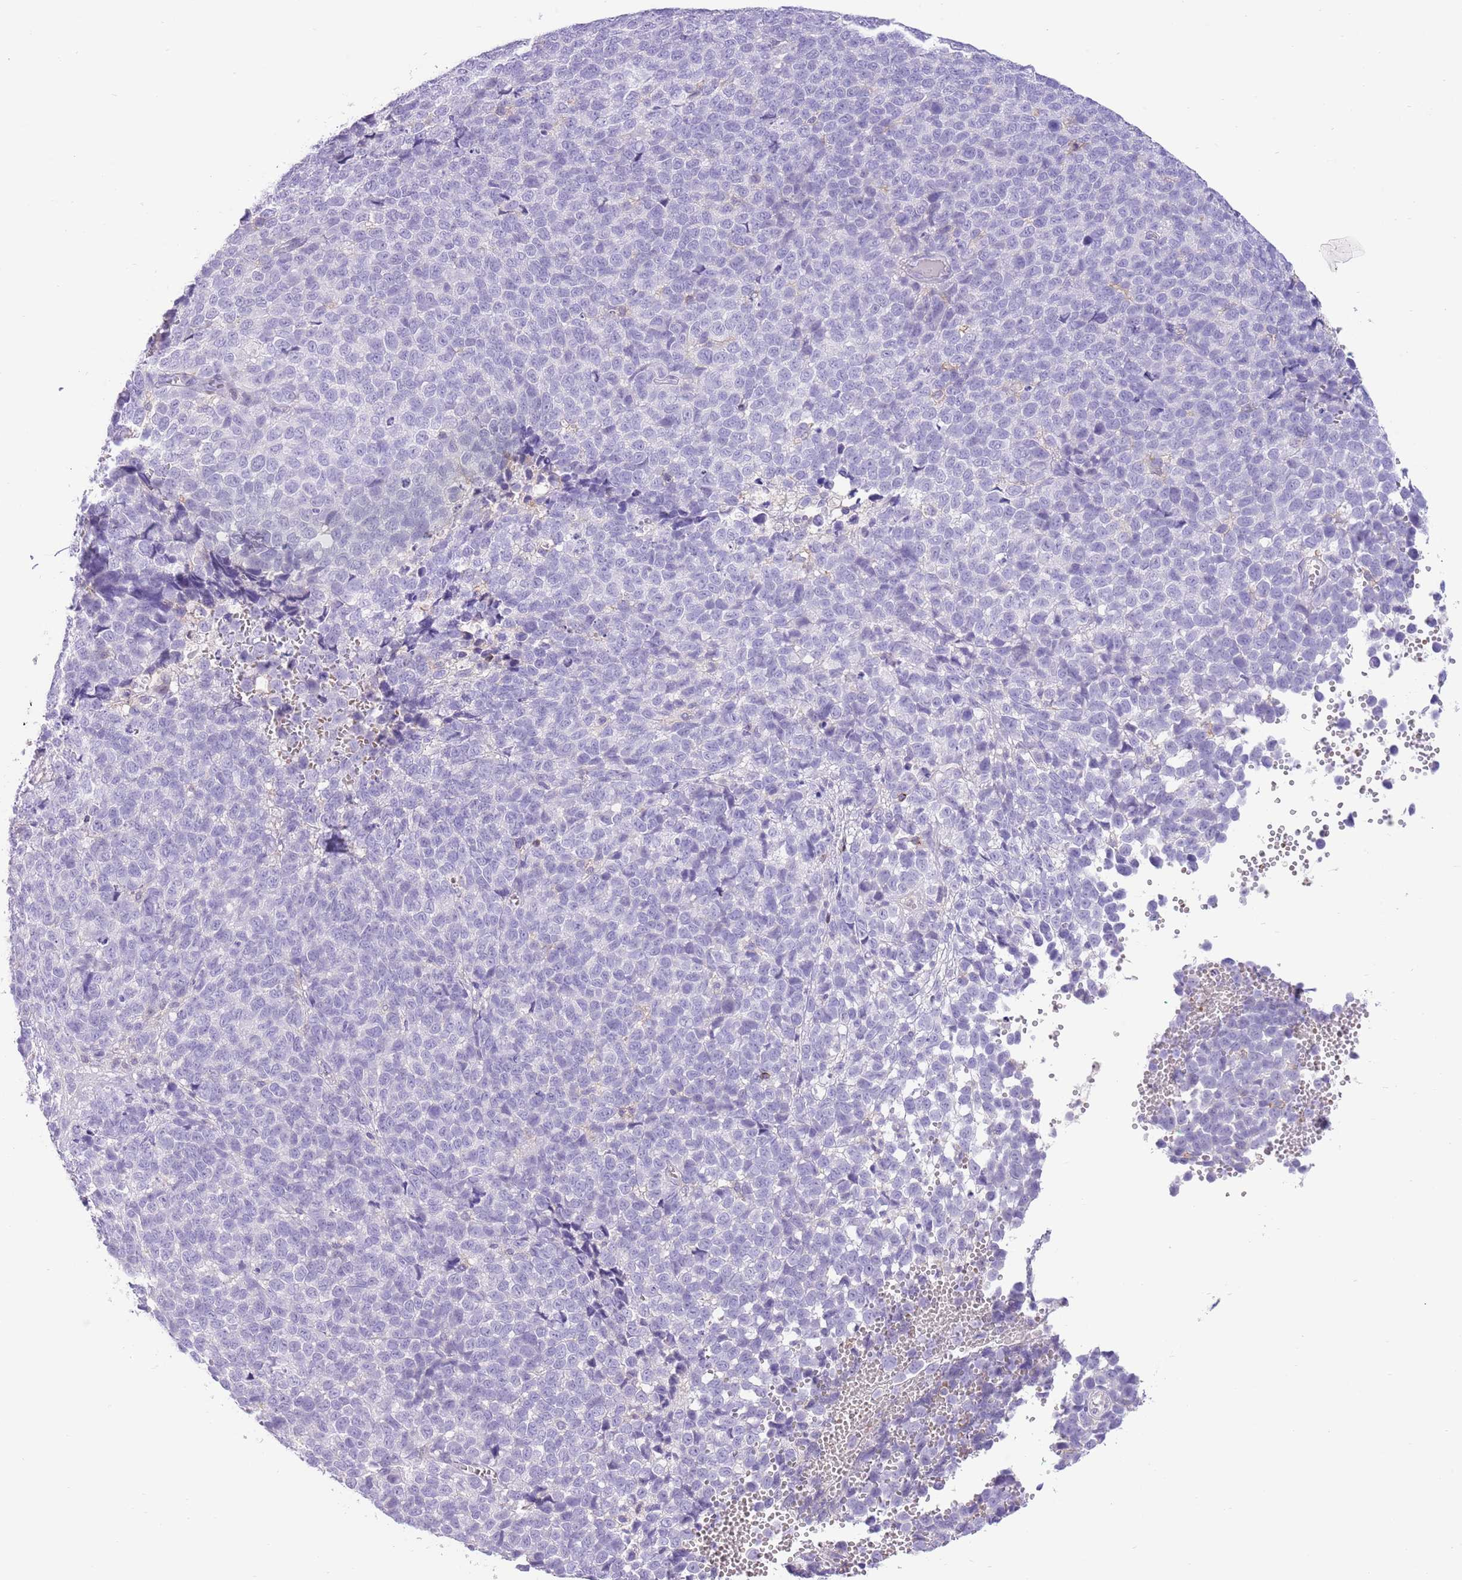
{"staining": {"intensity": "negative", "quantity": "none", "location": "none"}, "tissue": "melanoma", "cell_type": "Tumor cells", "image_type": "cancer", "snomed": [{"axis": "morphology", "description": "Malignant melanoma, NOS"}, {"axis": "topography", "description": "Nose, NOS"}], "caption": "An image of human melanoma is negative for staining in tumor cells. (DAB IHC with hematoxylin counter stain).", "gene": "OR4Q3", "patient": {"sex": "female", "age": 48}}